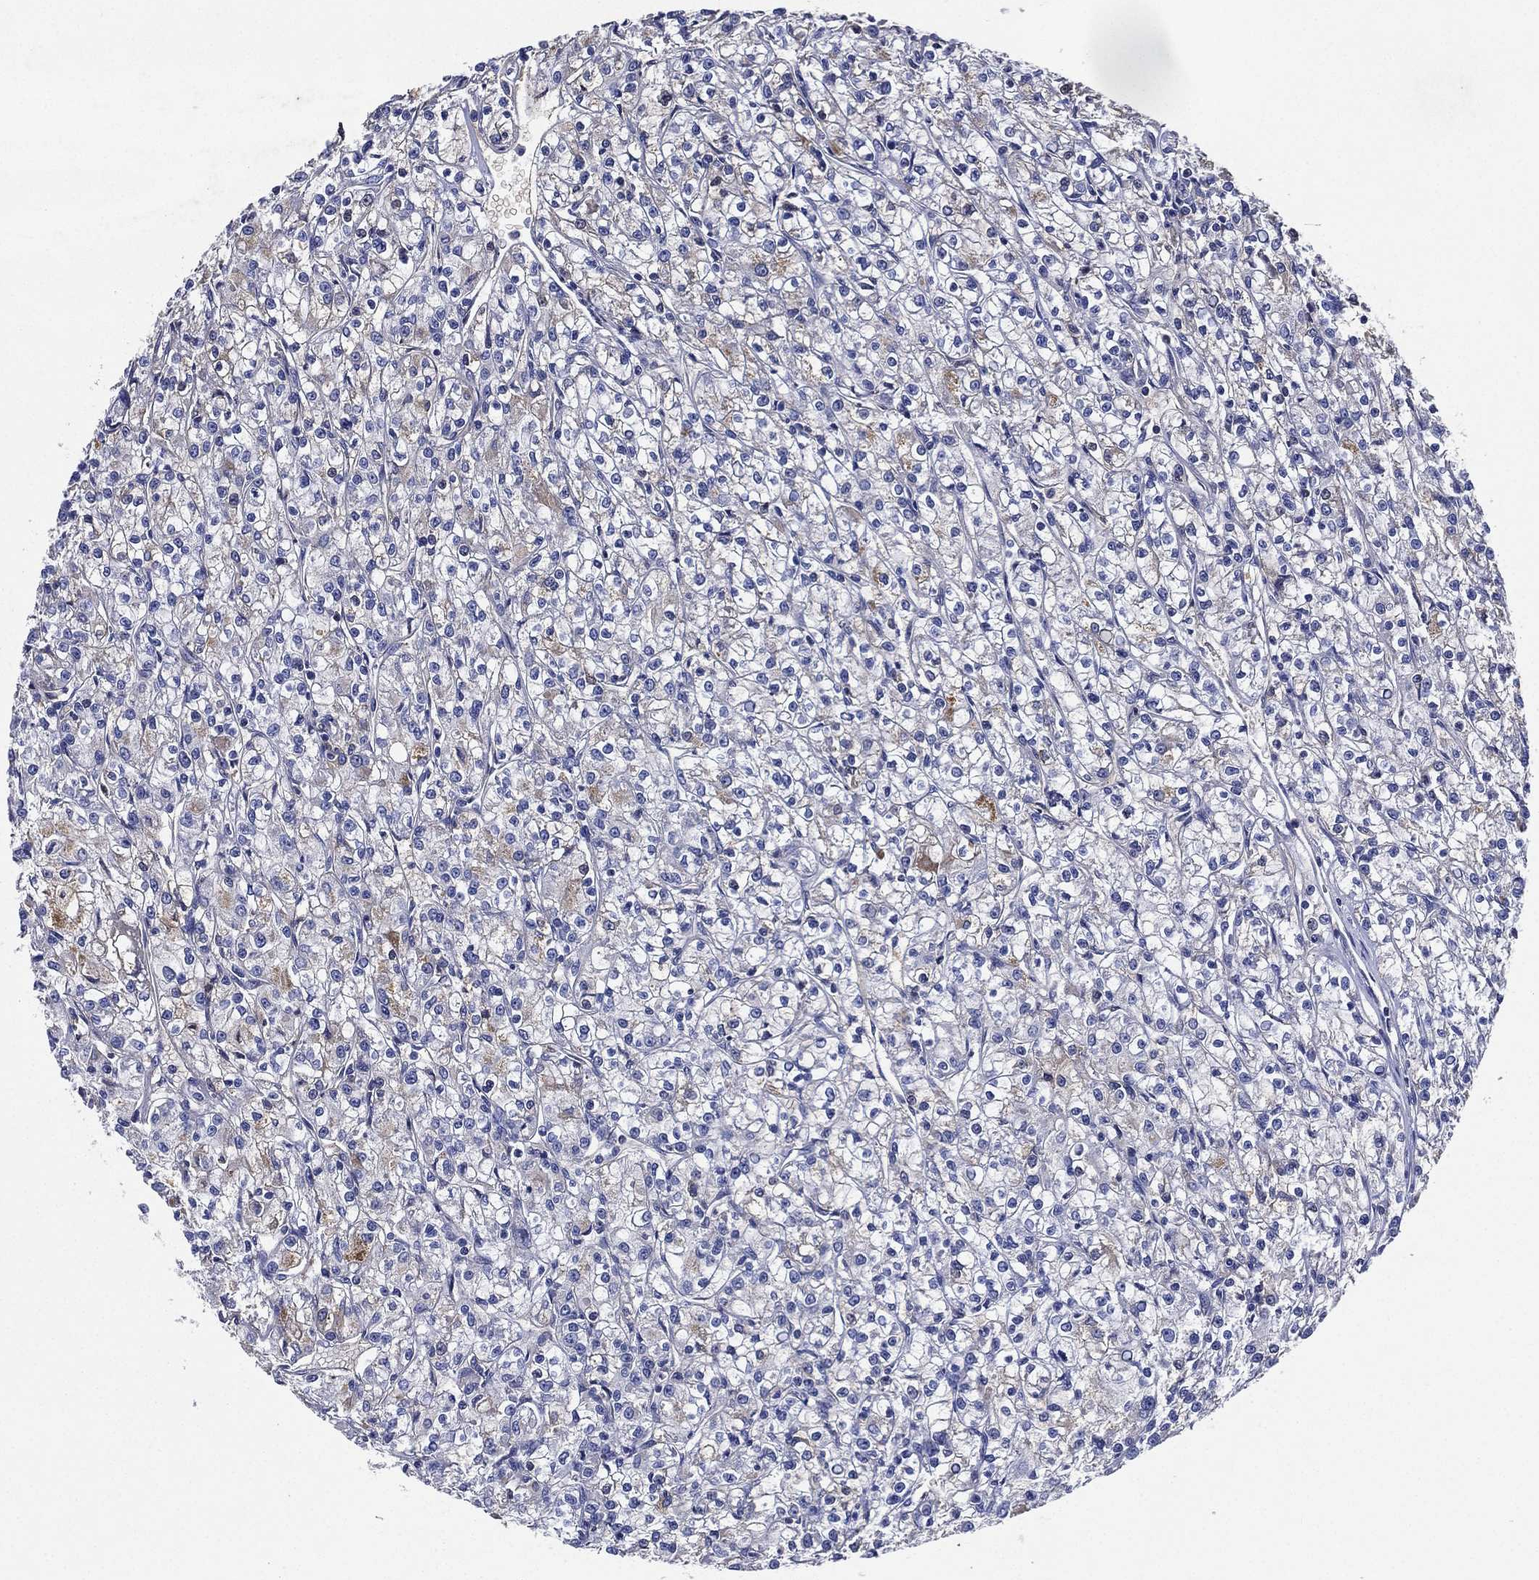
{"staining": {"intensity": "negative", "quantity": "none", "location": "none"}, "tissue": "renal cancer", "cell_type": "Tumor cells", "image_type": "cancer", "snomed": [{"axis": "morphology", "description": "Adenocarcinoma, NOS"}, {"axis": "topography", "description": "Kidney"}], "caption": "A photomicrograph of human renal cancer (adenocarcinoma) is negative for staining in tumor cells. (Stains: DAB immunohistochemistry with hematoxylin counter stain, Microscopy: brightfield microscopy at high magnification).", "gene": "TMPRSS11D", "patient": {"sex": "female", "age": 59}}